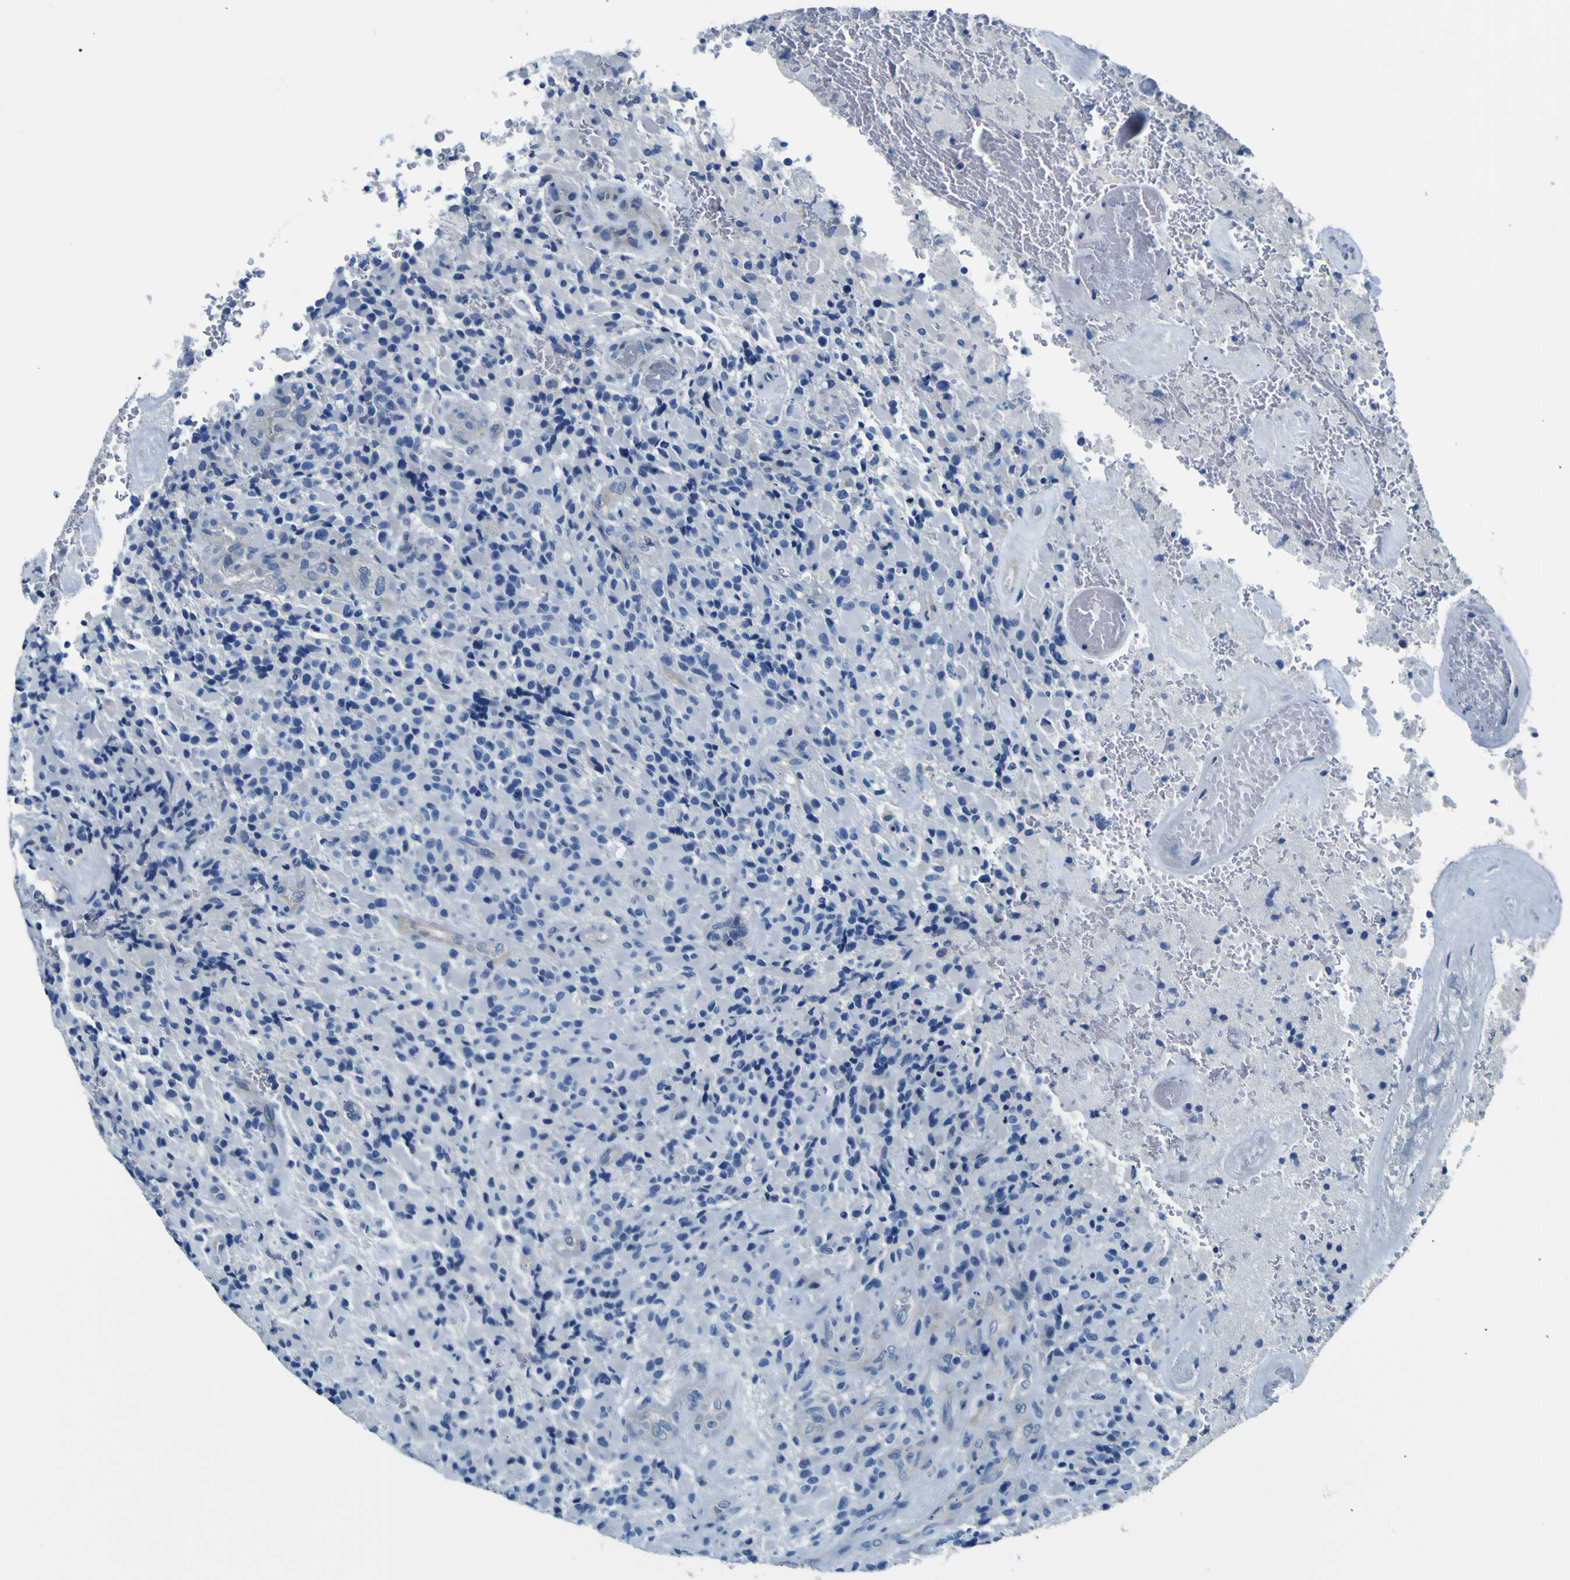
{"staining": {"intensity": "negative", "quantity": "none", "location": "none"}, "tissue": "glioma", "cell_type": "Tumor cells", "image_type": "cancer", "snomed": [{"axis": "morphology", "description": "Glioma, malignant, High grade"}, {"axis": "topography", "description": "Brain"}], "caption": "This is an IHC histopathology image of human malignant high-grade glioma. There is no positivity in tumor cells.", "gene": "ADGRA2", "patient": {"sex": "male", "age": 71}}